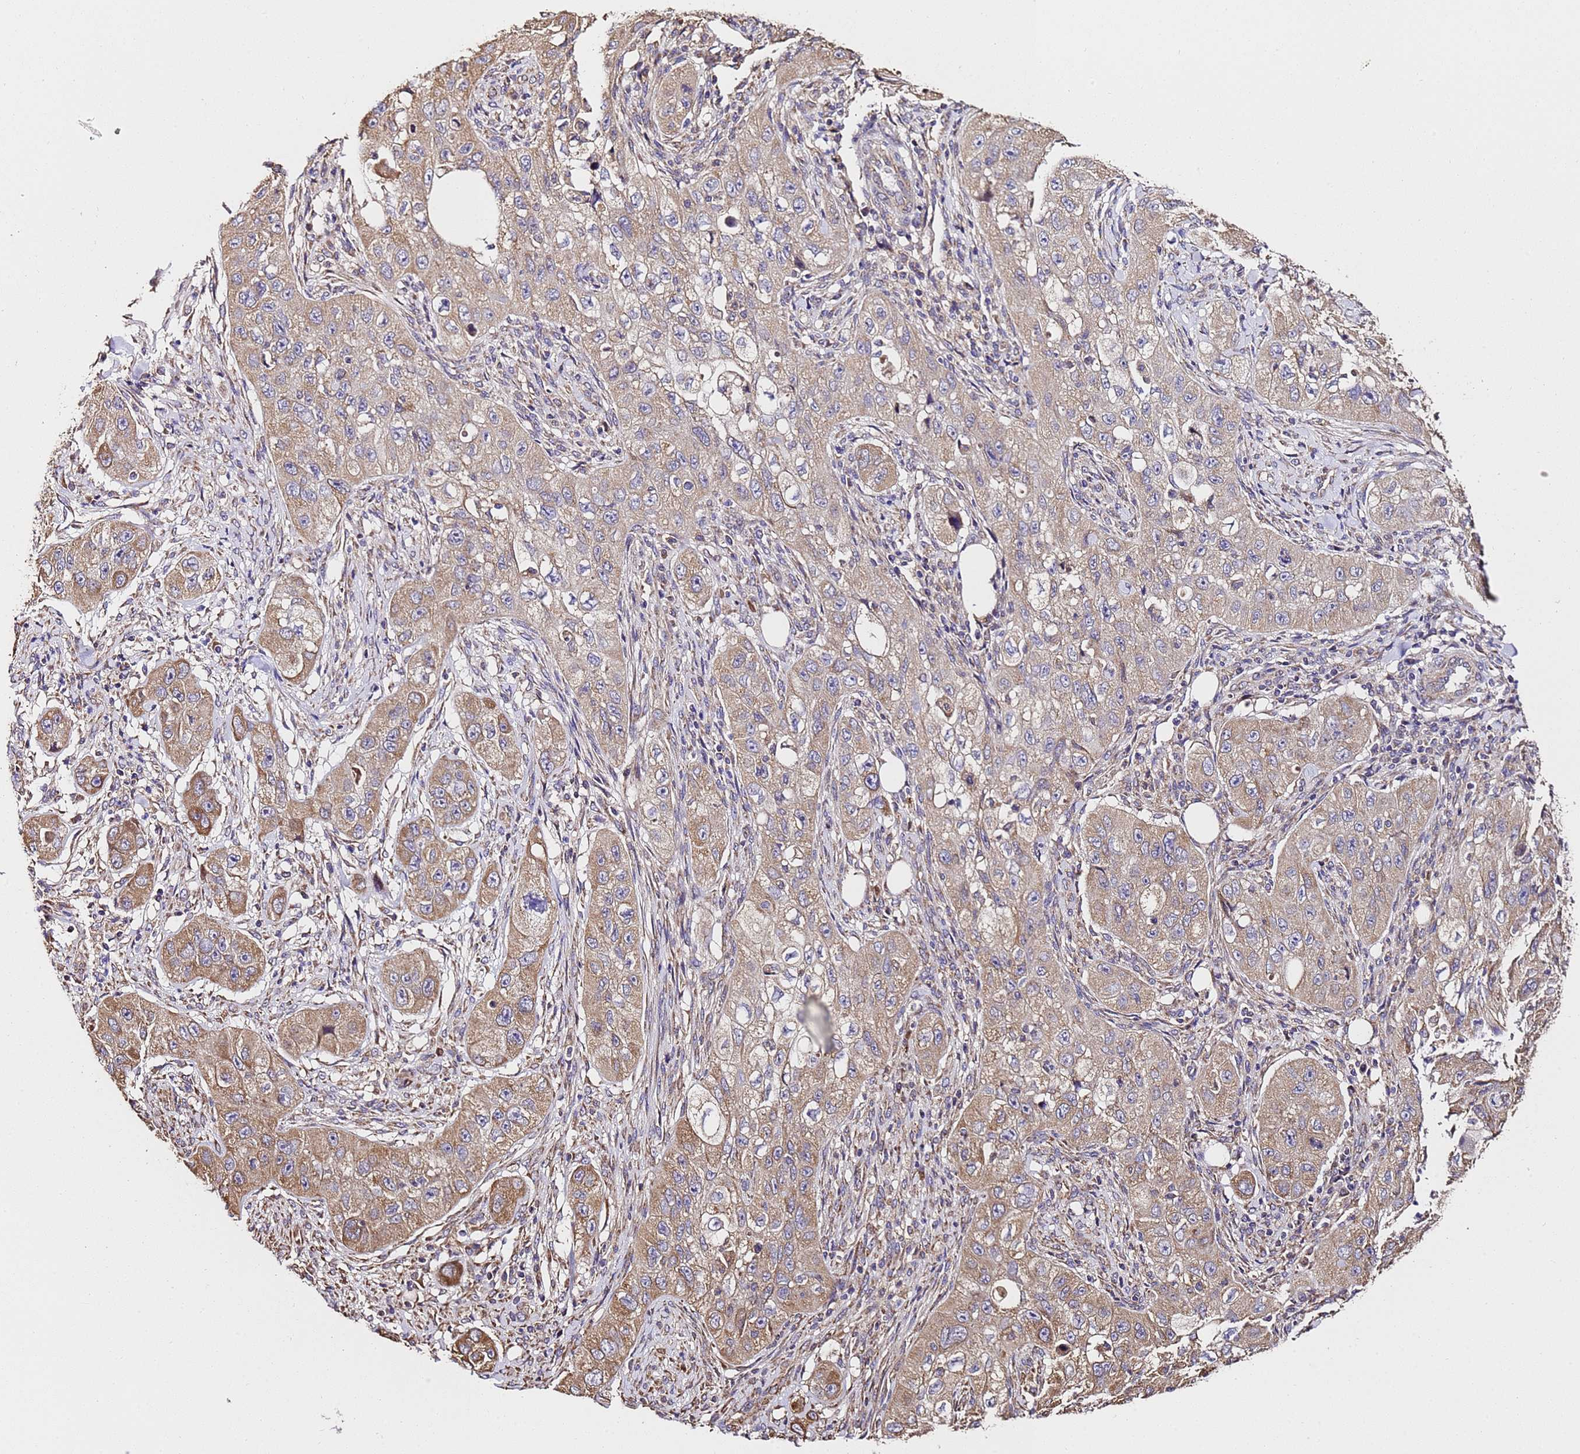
{"staining": {"intensity": "moderate", "quantity": "25%-75%", "location": "cytoplasmic/membranous"}, "tissue": "skin cancer", "cell_type": "Tumor cells", "image_type": "cancer", "snomed": [{"axis": "morphology", "description": "Squamous cell carcinoma, NOS"}, {"axis": "topography", "description": "Skin"}, {"axis": "topography", "description": "Subcutis"}], "caption": "Squamous cell carcinoma (skin) tissue demonstrates moderate cytoplasmic/membranous expression in about 25%-75% of tumor cells", "gene": "LRRIQ1", "patient": {"sex": "male", "age": 73}}